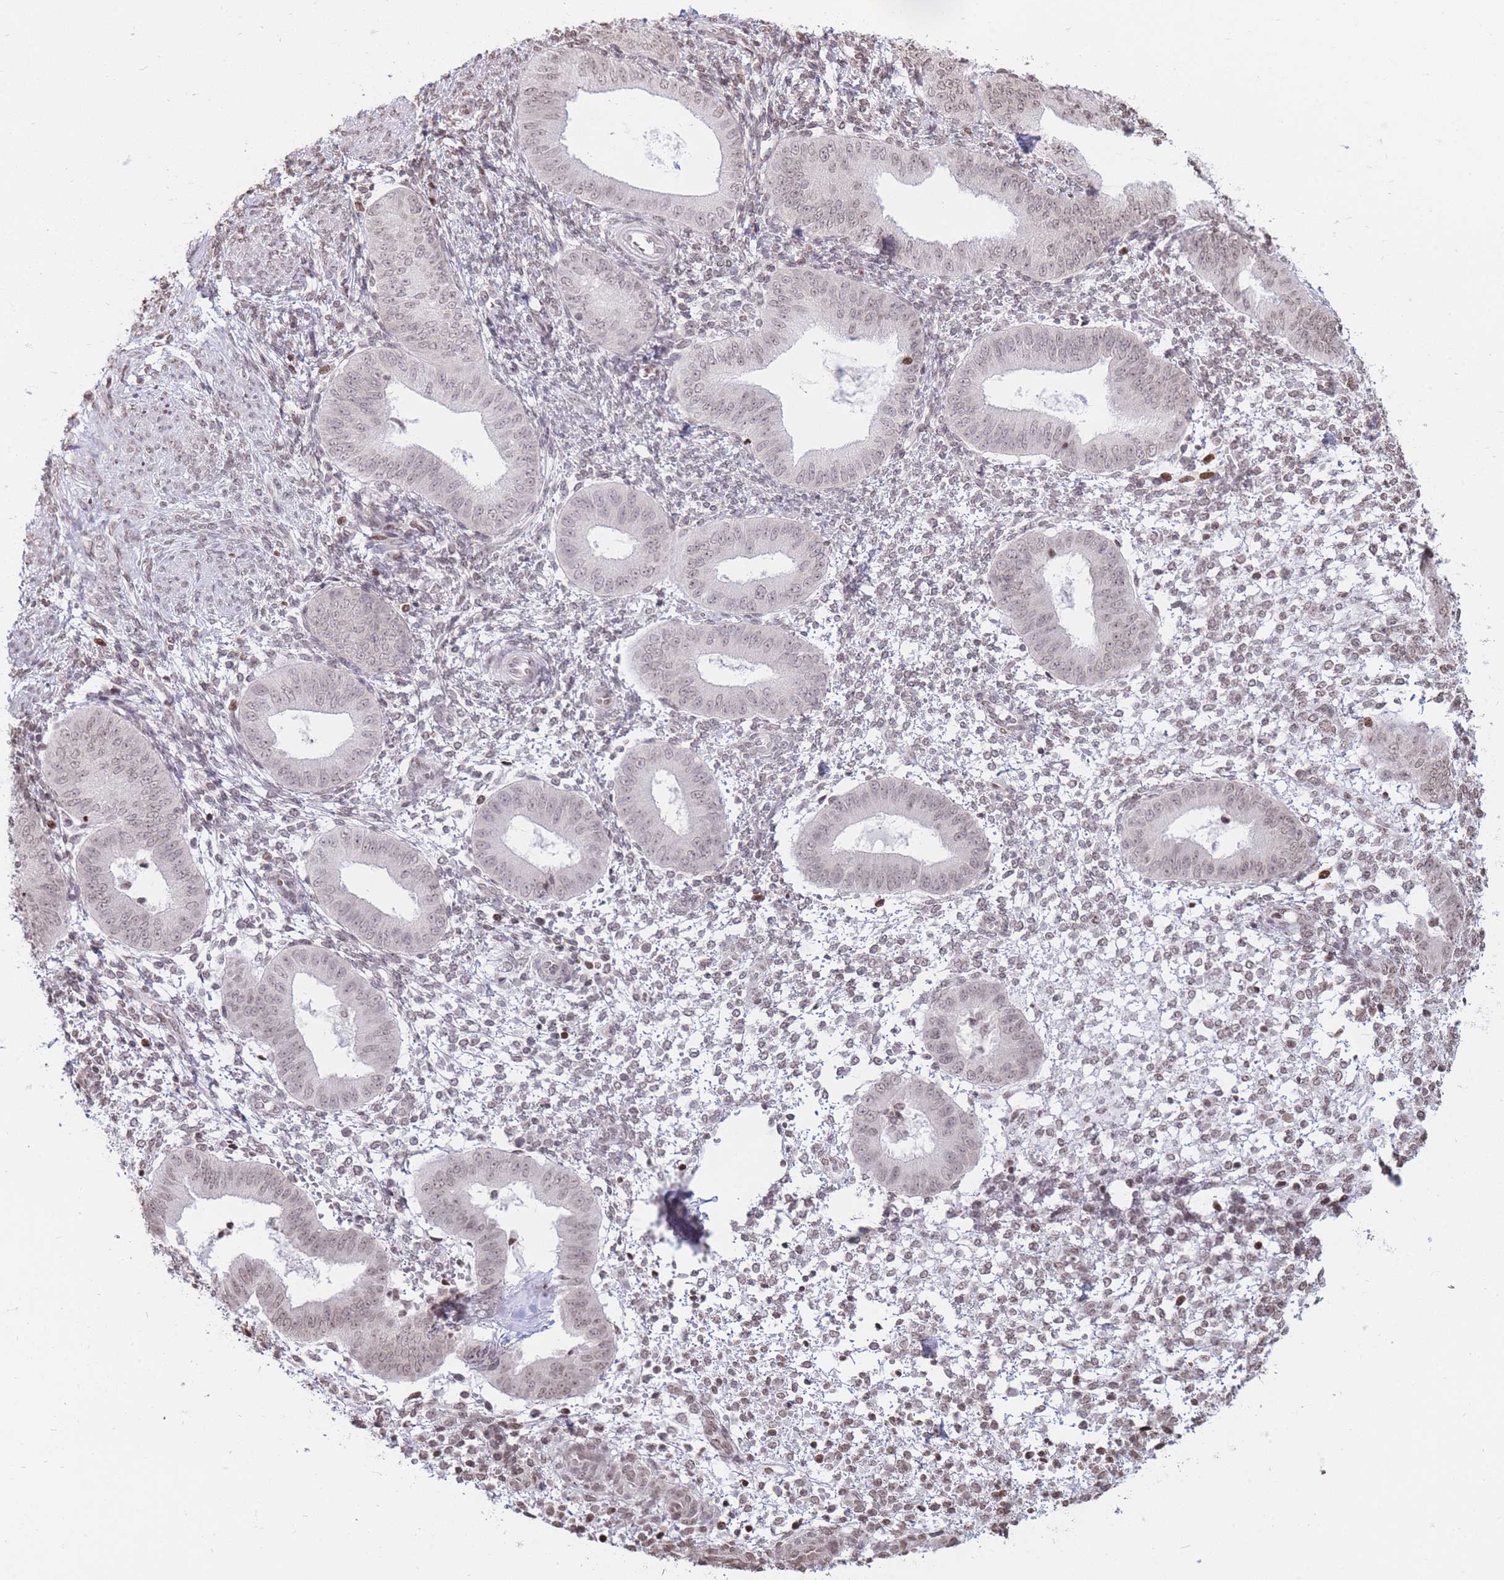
{"staining": {"intensity": "weak", "quantity": "<25%", "location": "nuclear"}, "tissue": "endometrium", "cell_type": "Cells in endometrial stroma", "image_type": "normal", "snomed": [{"axis": "morphology", "description": "Normal tissue, NOS"}, {"axis": "topography", "description": "Endometrium"}], "caption": "An immunohistochemistry (IHC) histopathology image of unremarkable endometrium is shown. There is no staining in cells in endometrial stroma of endometrium. The staining is performed using DAB brown chromogen with nuclei counter-stained in using hematoxylin.", "gene": "SHISAL1", "patient": {"sex": "female", "age": 49}}